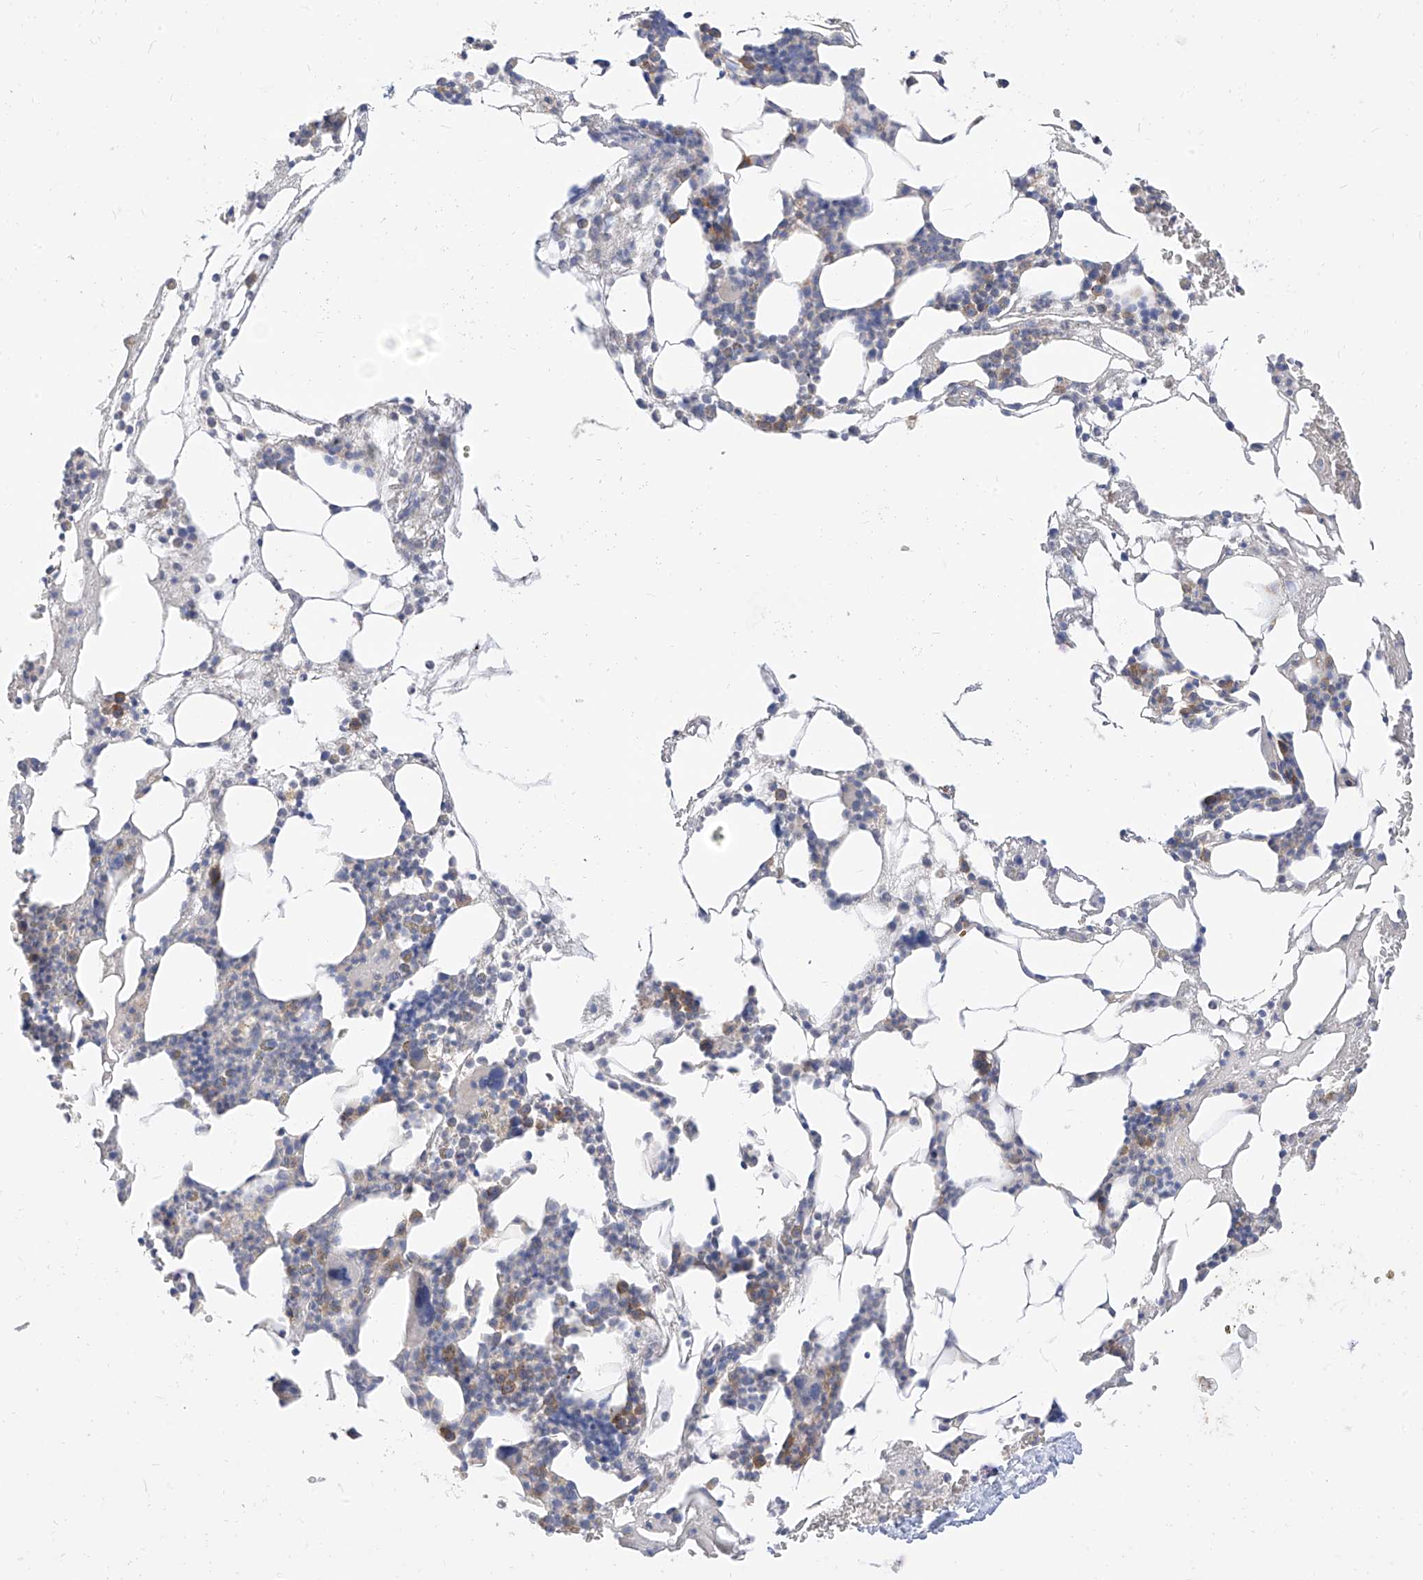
{"staining": {"intensity": "weak", "quantity": "25%-75%", "location": "cytoplasmic/membranous"}, "tissue": "bone marrow", "cell_type": "Hematopoietic cells", "image_type": "normal", "snomed": [{"axis": "morphology", "description": "Normal tissue, NOS"}, {"axis": "morphology", "description": "Inflammation, NOS"}, {"axis": "topography", "description": "Bone marrow"}], "caption": "IHC histopathology image of benign bone marrow stained for a protein (brown), which displays low levels of weak cytoplasmic/membranous expression in approximately 25%-75% of hematopoietic cells.", "gene": "RASA2", "patient": {"sex": "female", "age": 78}}